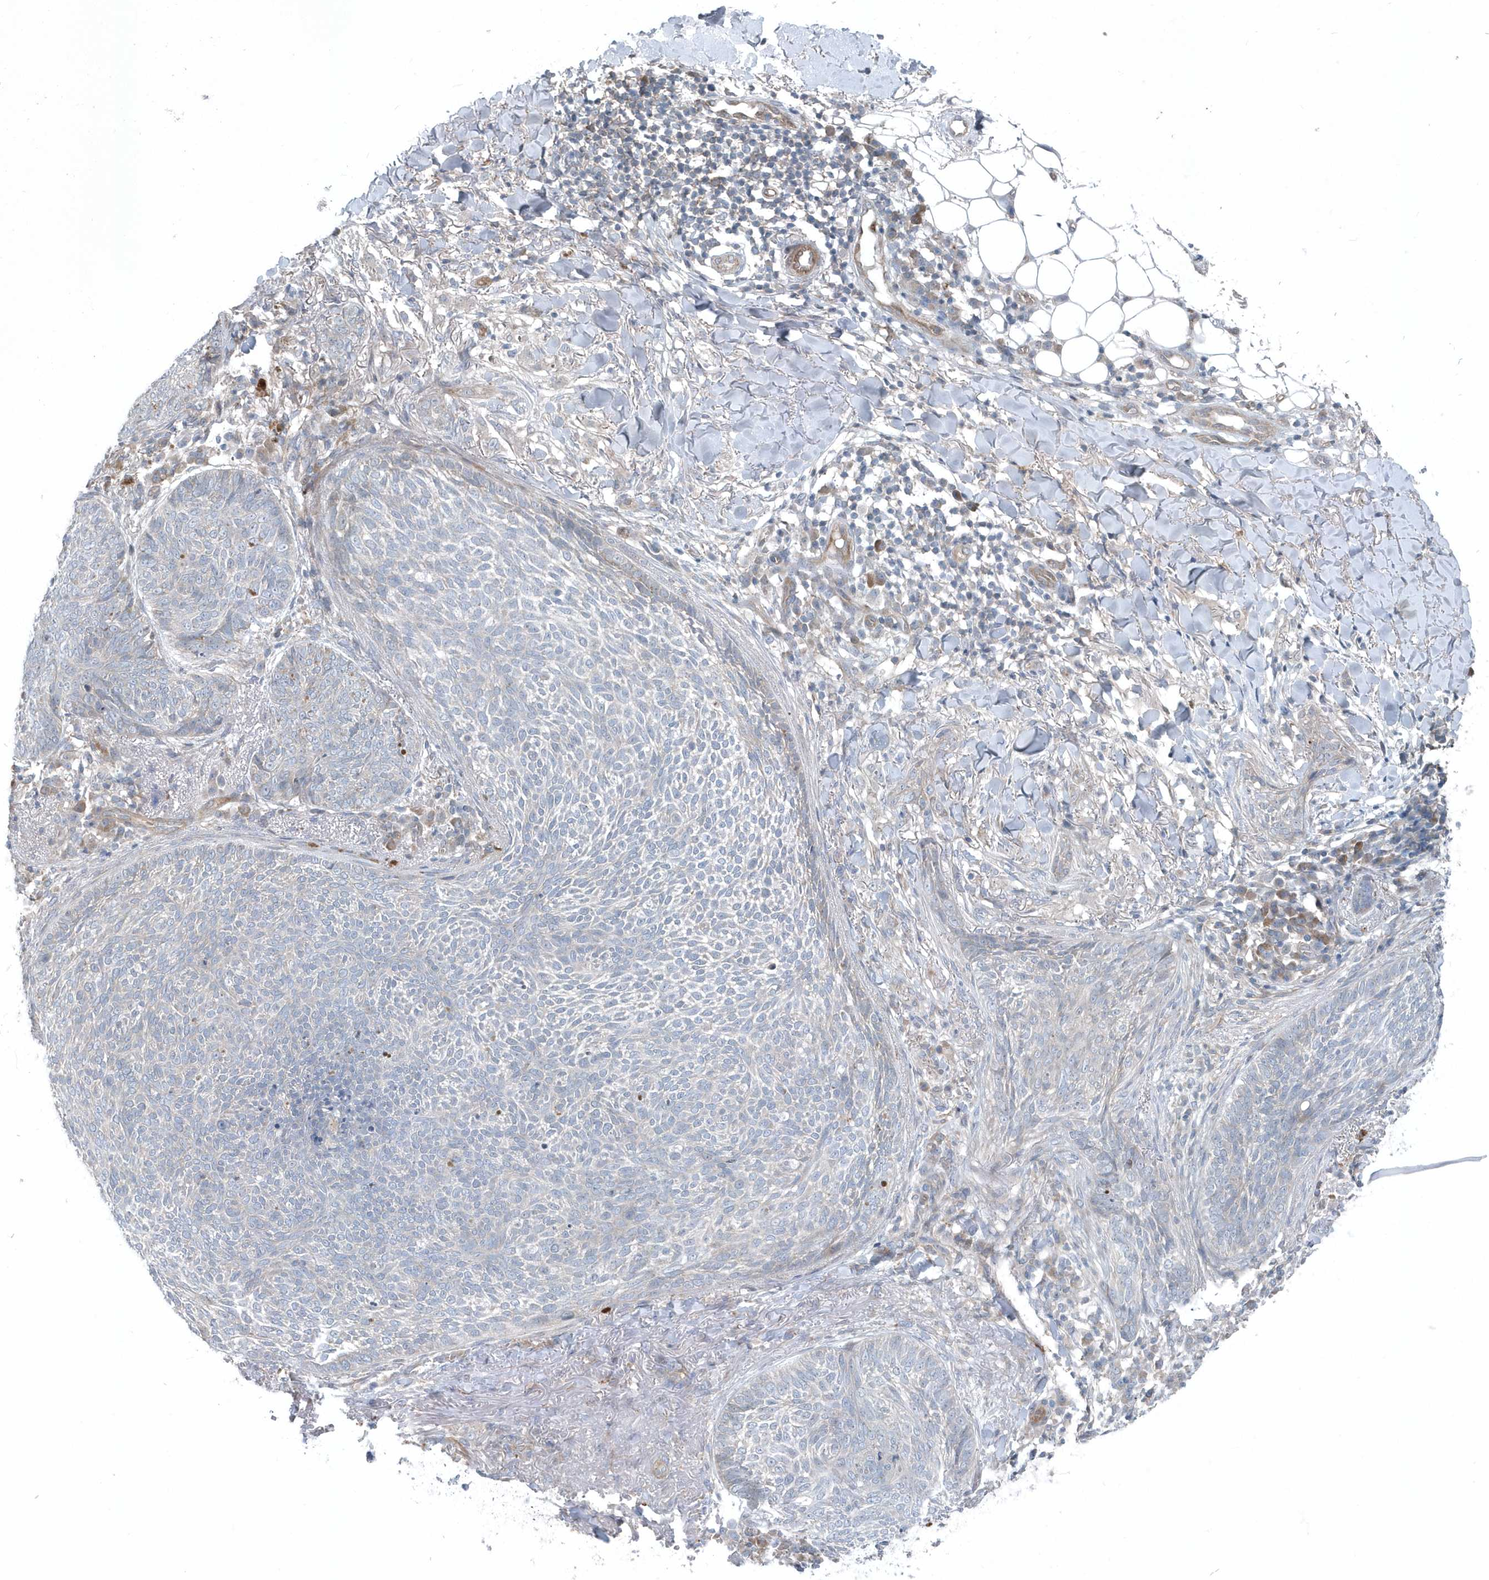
{"staining": {"intensity": "negative", "quantity": "none", "location": "none"}, "tissue": "skin cancer", "cell_type": "Tumor cells", "image_type": "cancer", "snomed": [{"axis": "morphology", "description": "Basal cell carcinoma"}, {"axis": "topography", "description": "Skin"}], "caption": "Immunohistochemistry histopathology image of basal cell carcinoma (skin) stained for a protein (brown), which reveals no expression in tumor cells. (Brightfield microscopy of DAB (3,3'-diaminobenzidine) immunohistochemistry at high magnification).", "gene": "MCC", "patient": {"sex": "male", "age": 85}}